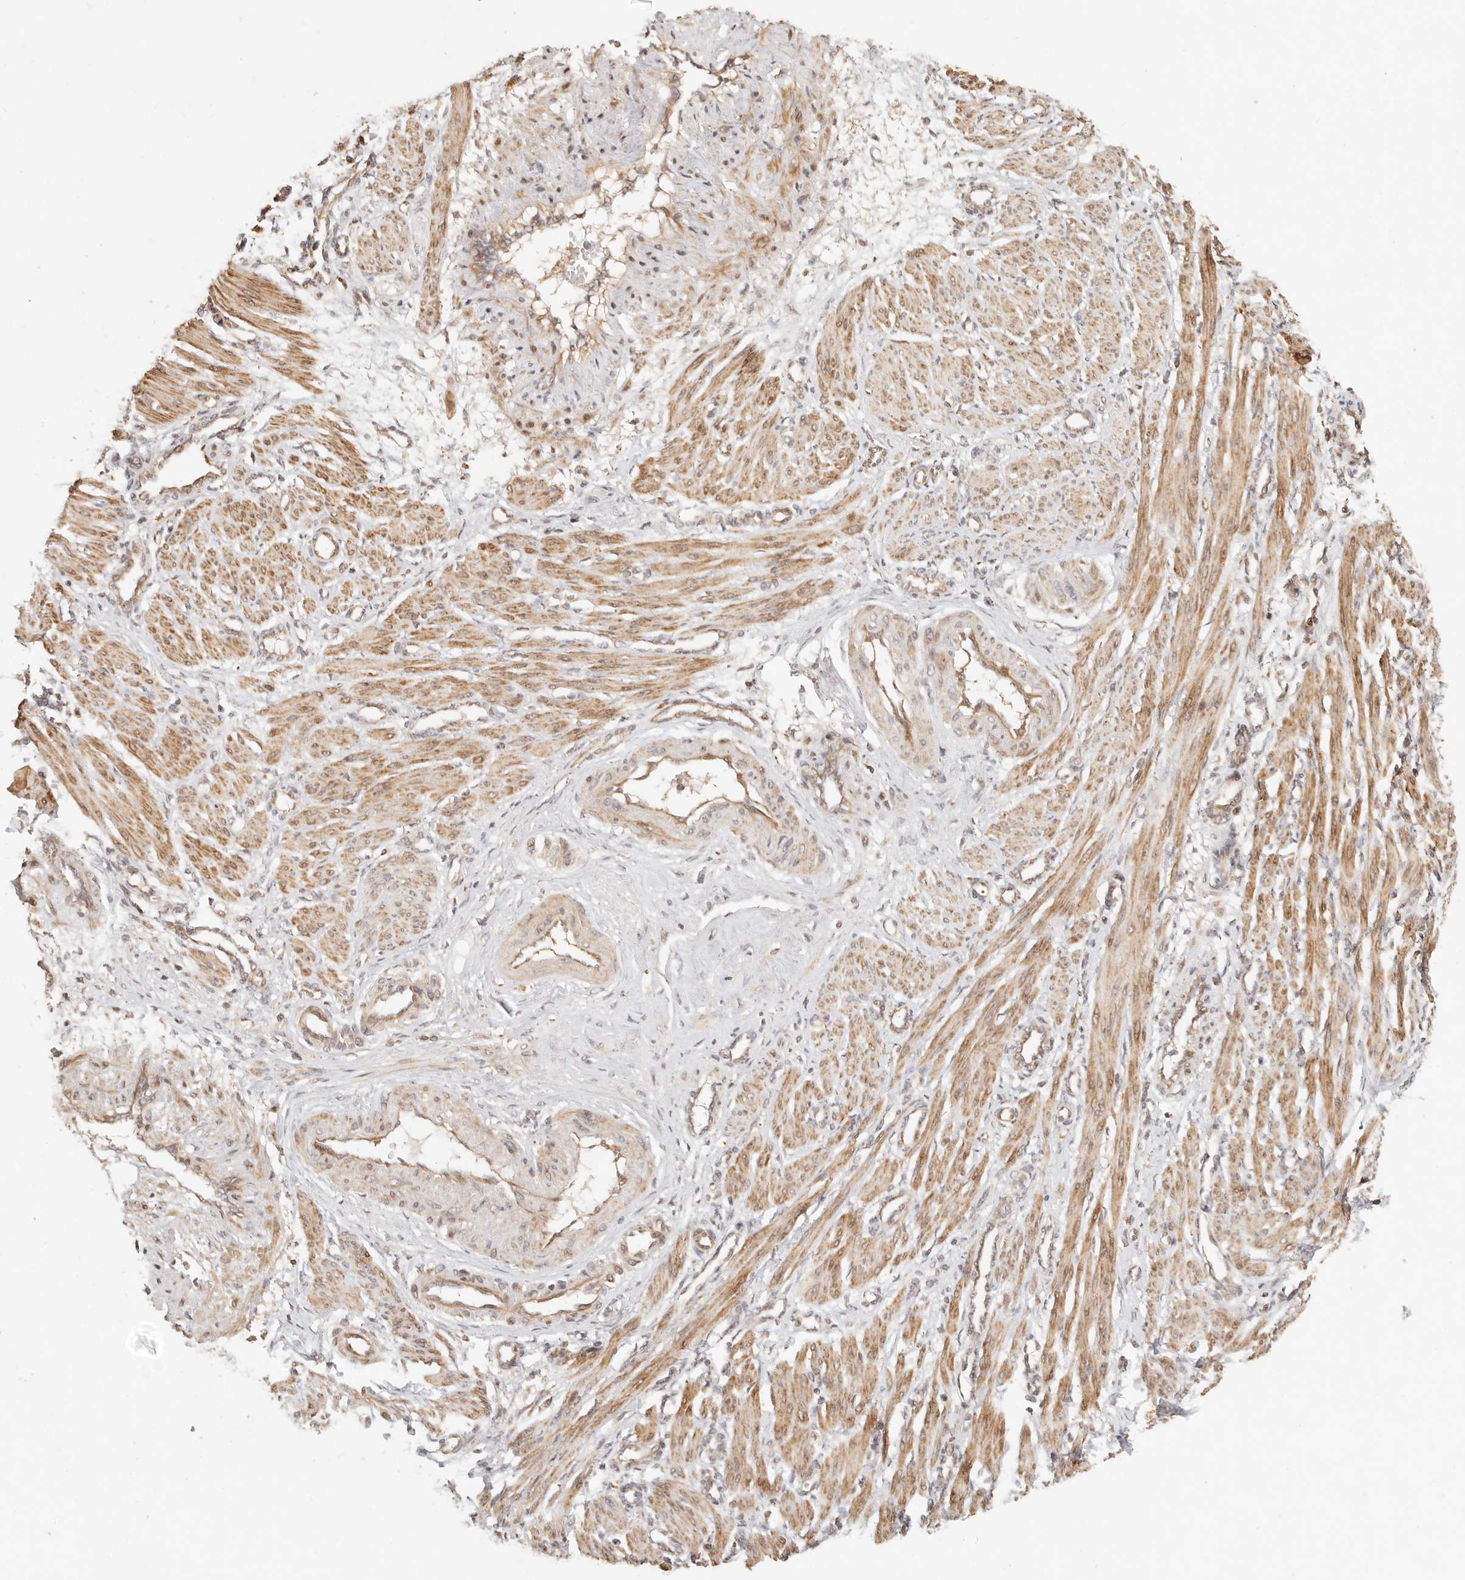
{"staining": {"intensity": "moderate", "quantity": ">75%", "location": "cytoplasmic/membranous"}, "tissue": "smooth muscle", "cell_type": "Smooth muscle cells", "image_type": "normal", "snomed": [{"axis": "morphology", "description": "Normal tissue, NOS"}, {"axis": "topography", "description": "Endometrium"}], "caption": "High-power microscopy captured an immunohistochemistry (IHC) photomicrograph of benign smooth muscle, revealing moderate cytoplasmic/membranous staining in approximately >75% of smooth muscle cells.", "gene": "TIMM17A", "patient": {"sex": "female", "age": 33}}